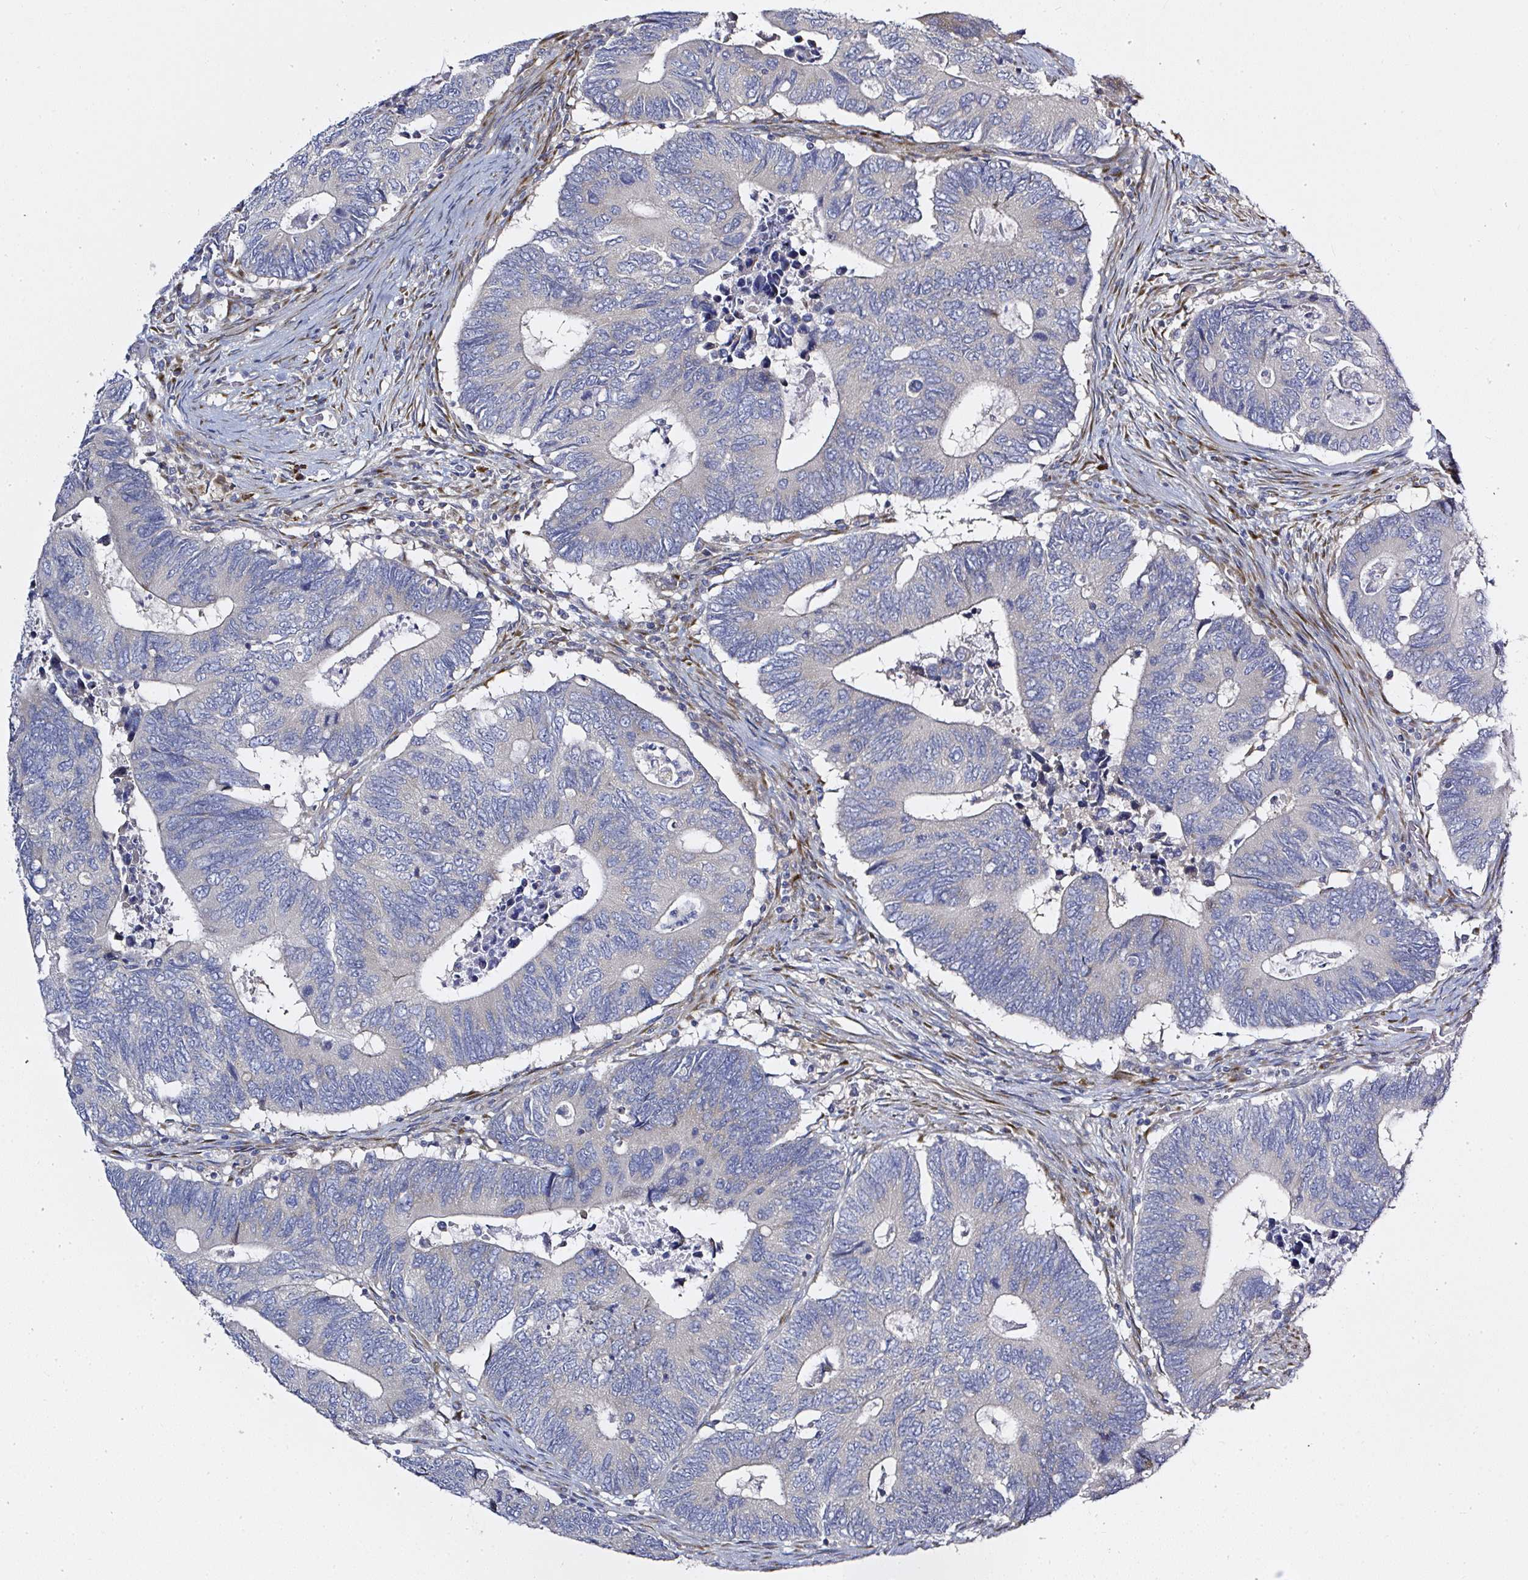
{"staining": {"intensity": "negative", "quantity": "none", "location": "none"}, "tissue": "colorectal cancer", "cell_type": "Tumor cells", "image_type": "cancer", "snomed": [{"axis": "morphology", "description": "Adenocarcinoma, NOS"}, {"axis": "topography", "description": "Colon"}], "caption": "Tumor cells show no significant expression in colorectal cancer.", "gene": "MLX", "patient": {"sex": "male", "age": 87}}